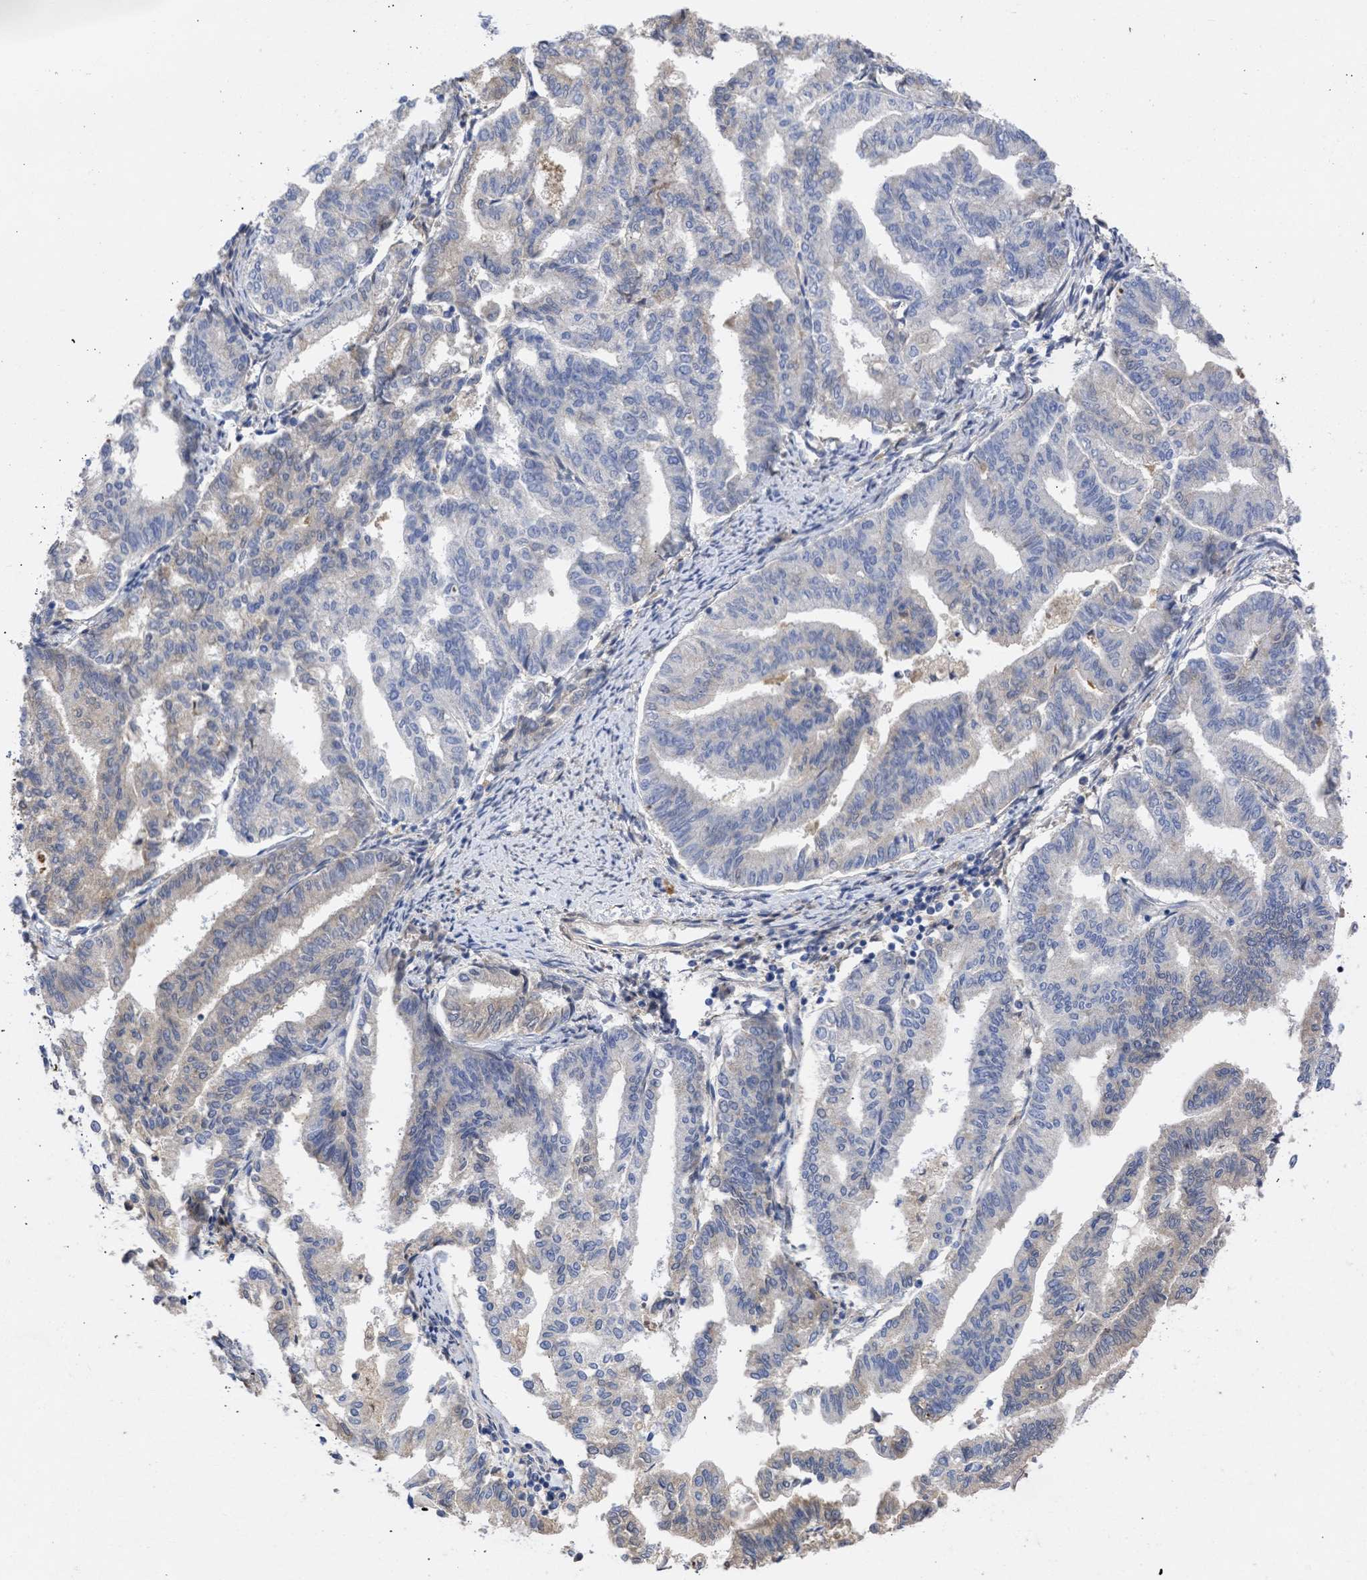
{"staining": {"intensity": "negative", "quantity": "none", "location": "none"}, "tissue": "endometrial cancer", "cell_type": "Tumor cells", "image_type": "cancer", "snomed": [{"axis": "morphology", "description": "Adenocarcinoma, NOS"}, {"axis": "topography", "description": "Endometrium"}], "caption": "A histopathology image of adenocarcinoma (endometrial) stained for a protein exhibits no brown staining in tumor cells.", "gene": "ARHGEF4", "patient": {"sex": "female", "age": 79}}